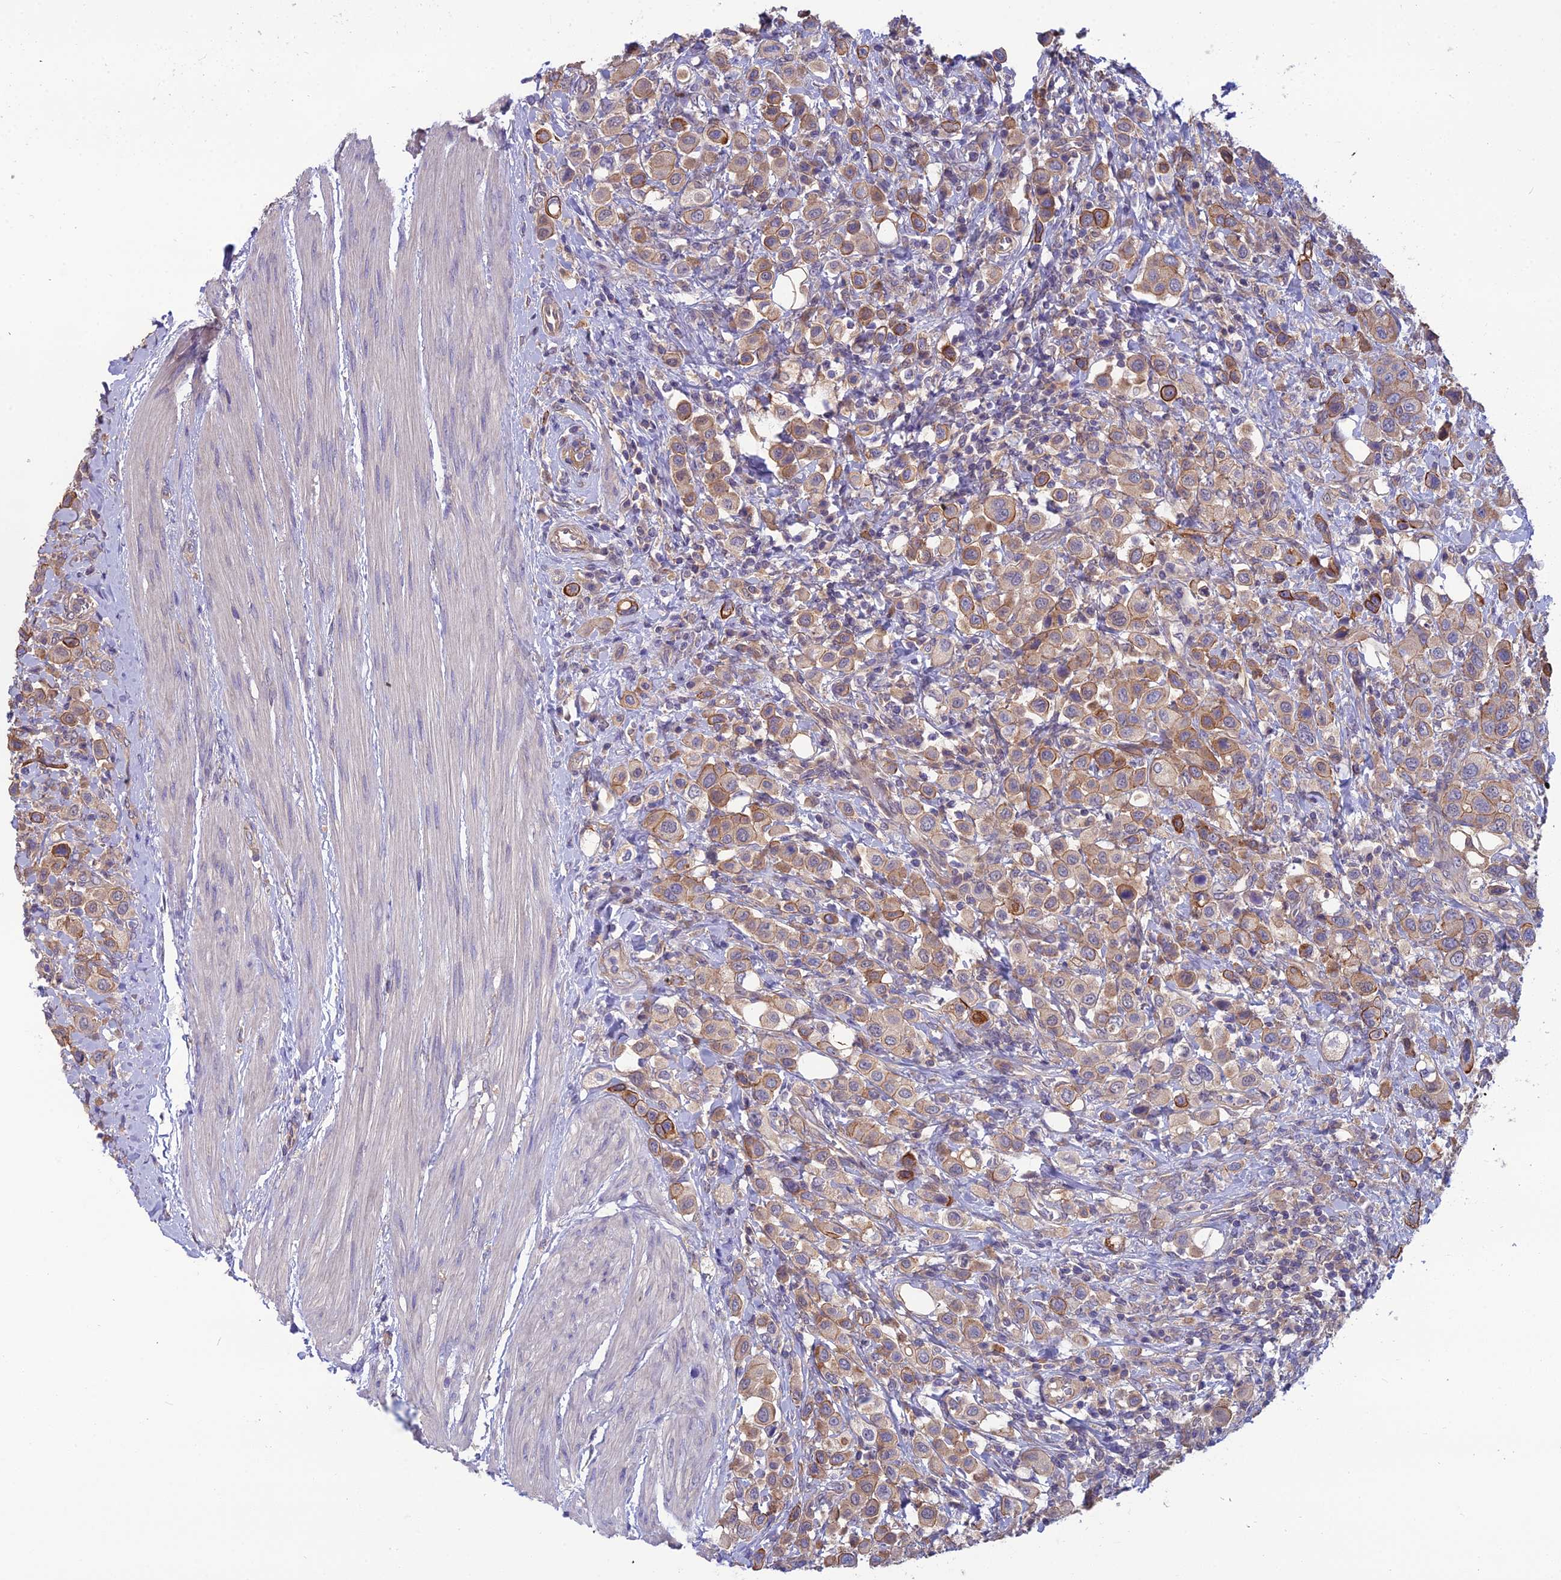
{"staining": {"intensity": "moderate", "quantity": "25%-75%", "location": "cytoplasmic/membranous"}, "tissue": "urothelial cancer", "cell_type": "Tumor cells", "image_type": "cancer", "snomed": [{"axis": "morphology", "description": "Urothelial carcinoma, High grade"}, {"axis": "topography", "description": "Urinary bladder"}], "caption": "High-power microscopy captured an immunohistochemistry (IHC) photomicrograph of urothelial cancer, revealing moderate cytoplasmic/membranous positivity in approximately 25%-75% of tumor cells.", "gene": "MVD", "patient": {"sex": "male", "age": 50}}